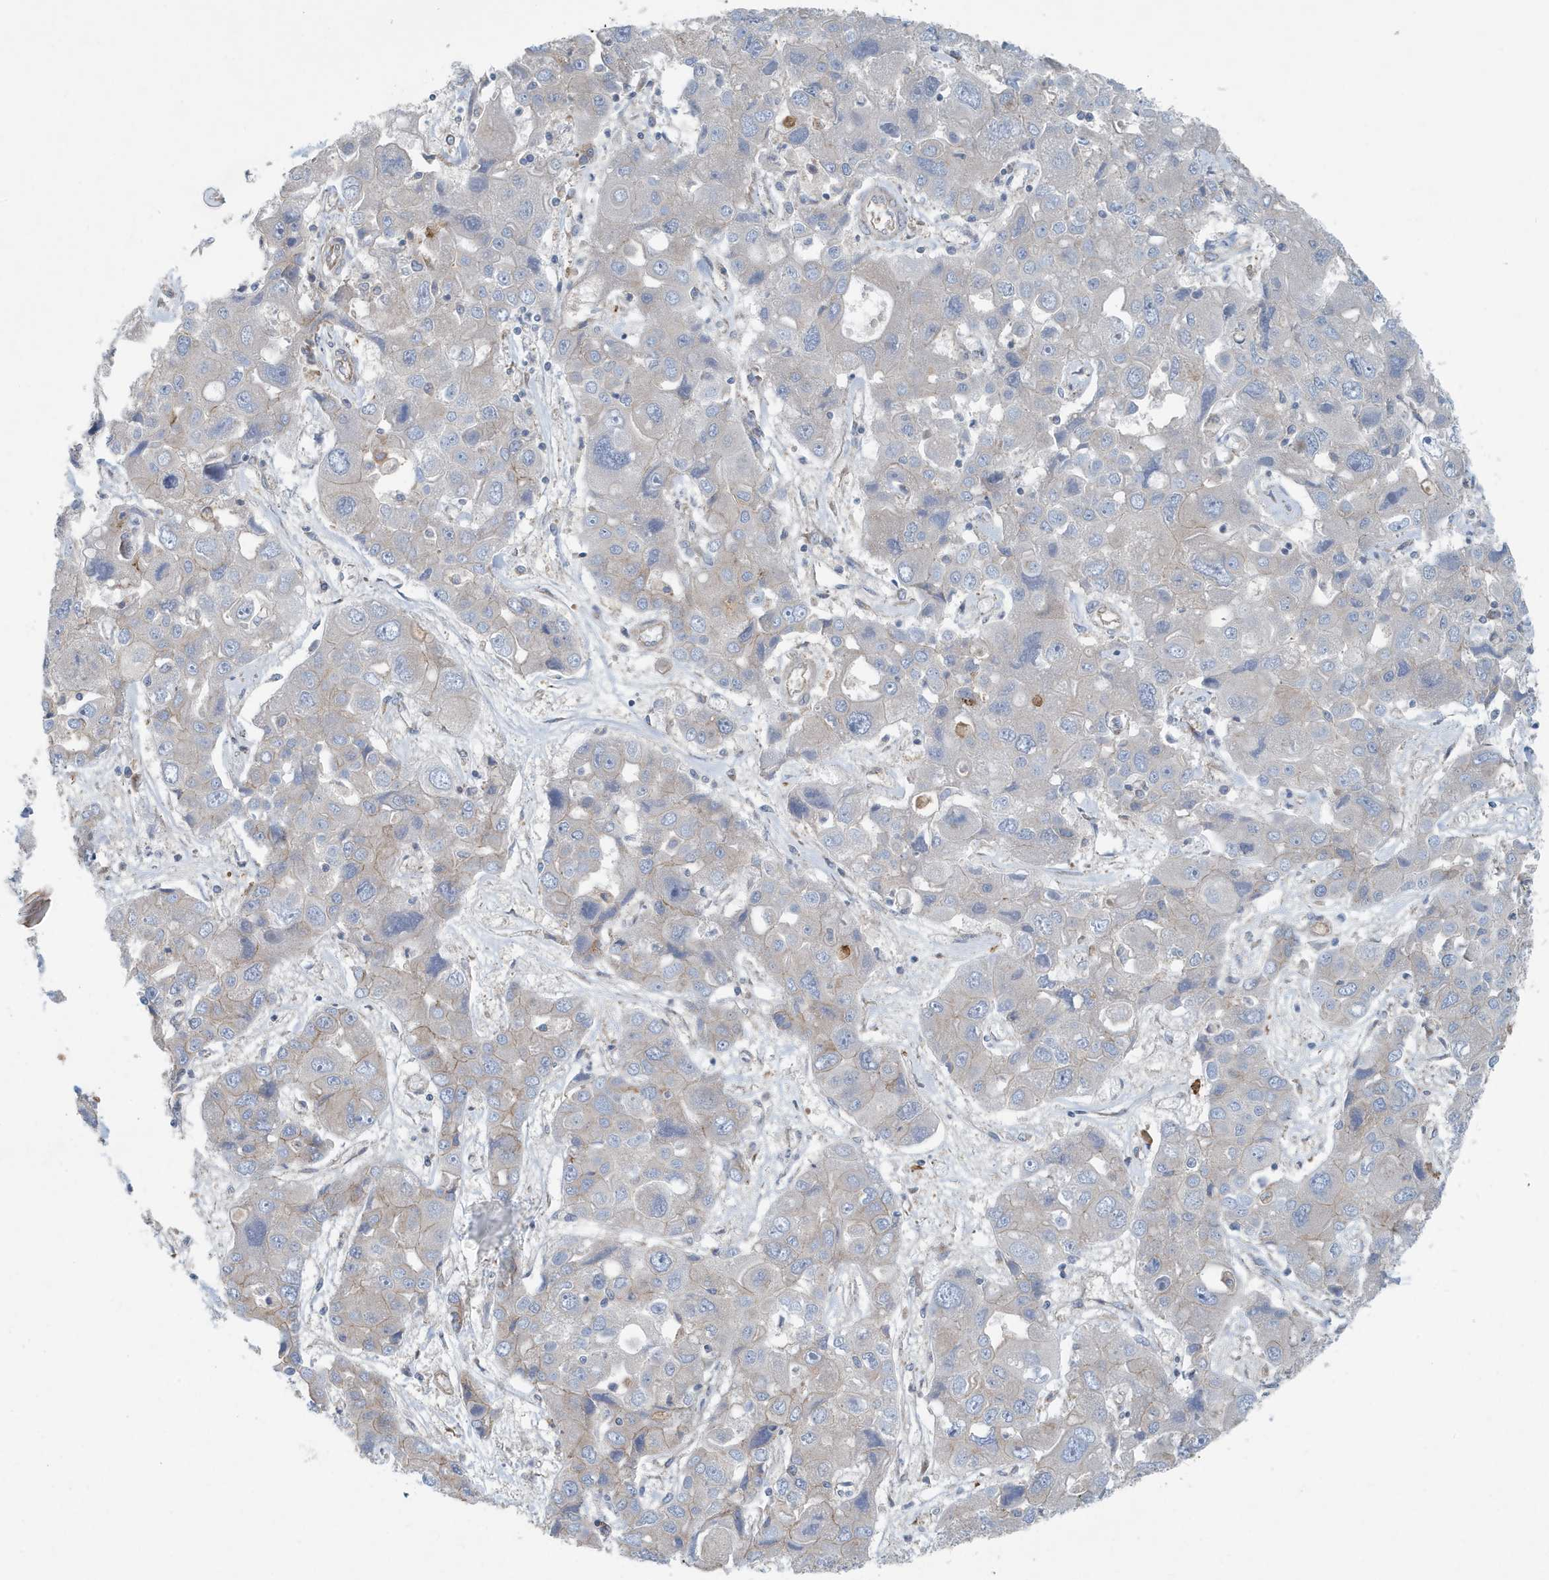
{"staining": {"intensity": "weak", "quantity": "<25%", "location": "cytoplasmic/membranous"}, "tissue": "liver cancer", "cell_type": "Tumor cells", "image_type": "cancer", "snomed": [{"axis": "morphology", "description": "Cholangiocarcinoma"}, {"axis": "topography", "description": "Liver"}], "caption": "Immunohistochemistry (IHC) micrograph of neoplastic tissue: human cholangiocarcinoma (liver) stained with DAB (3,3'-diaminobenzidine) exhibits no significant protein positivity in tumor cells.", "gene": "PPM1M", "patient": {"sex": "male", "age": 67}}